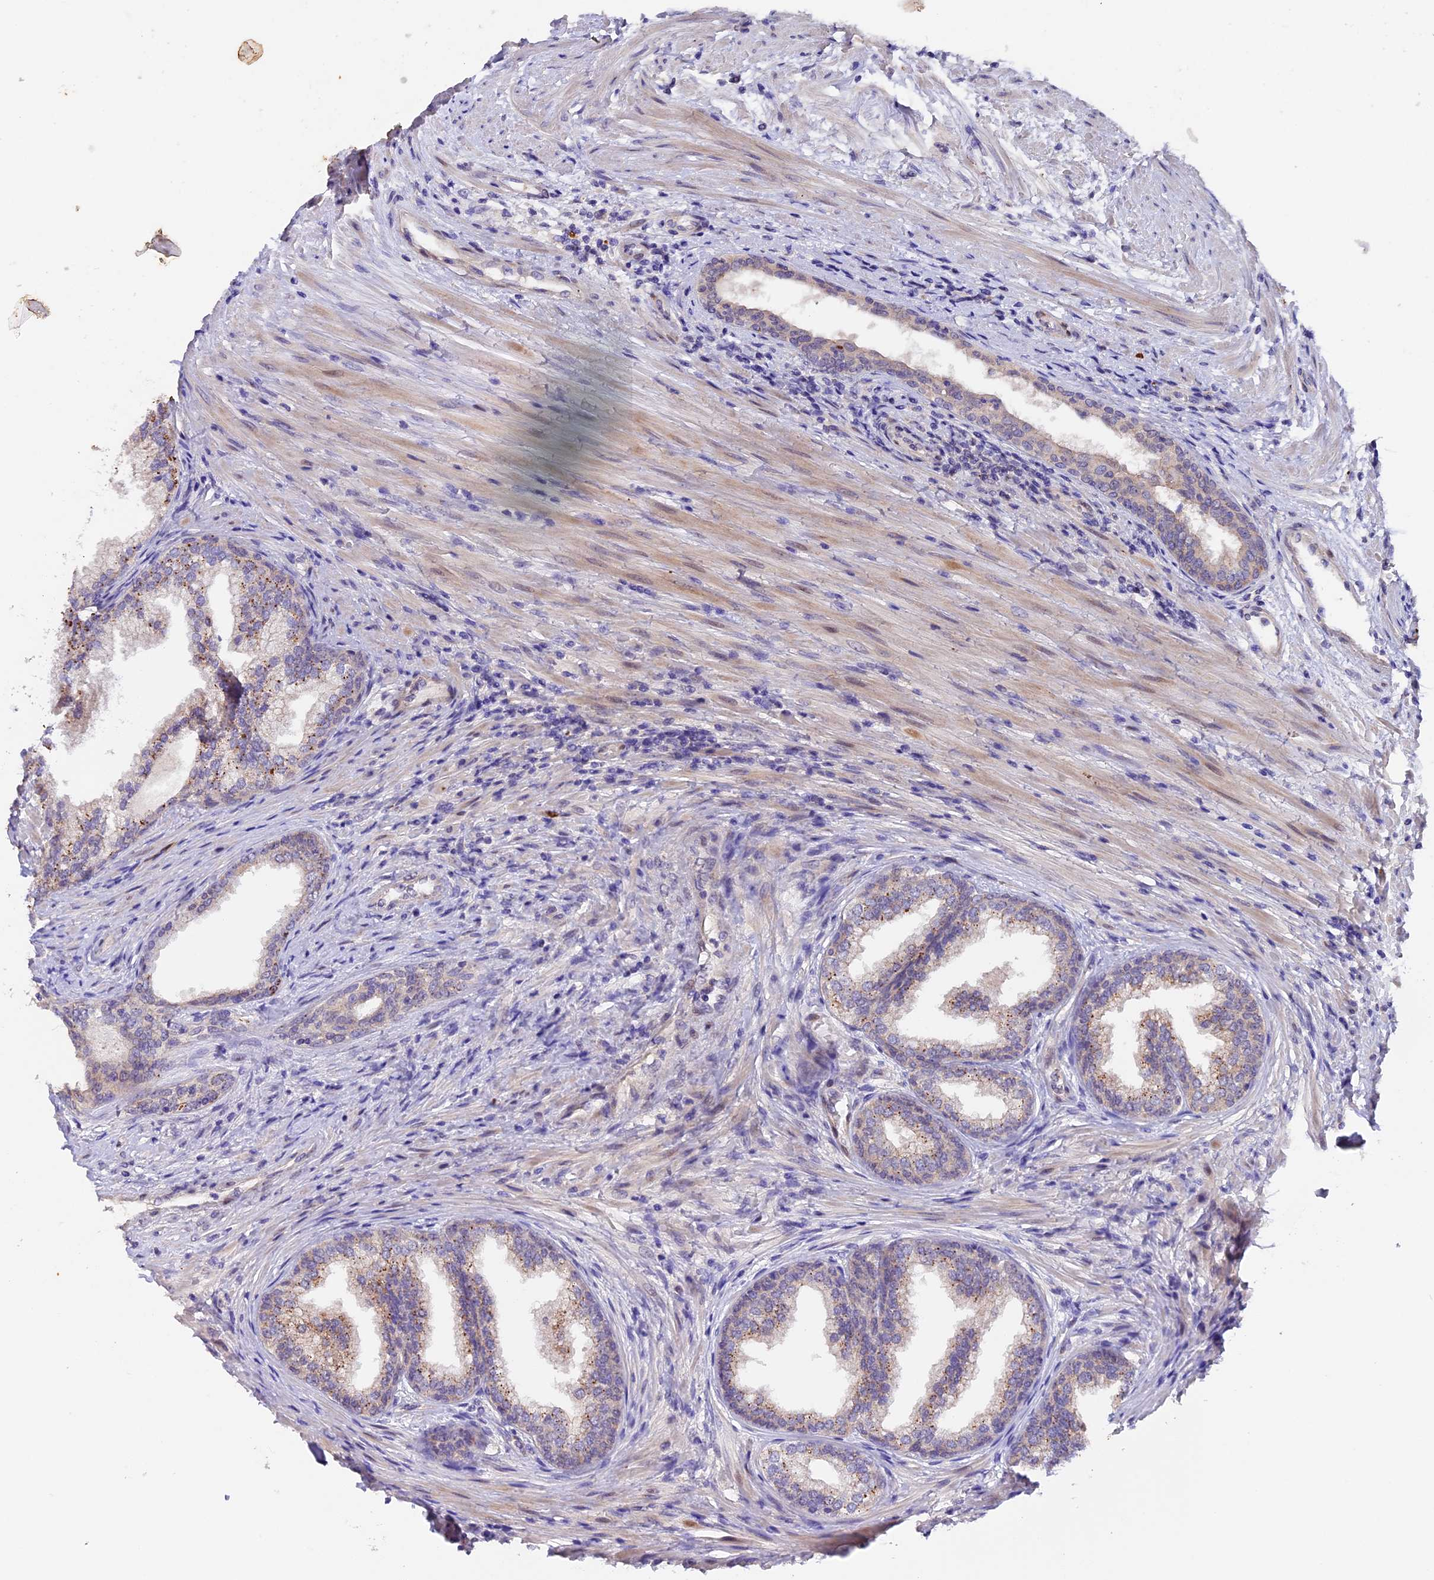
{"staining": {"intensity": "weak", "quantity": "25%-75%", "location": "cytoplasmic/membranous"}, "tissue": "prostate", "cell_type": "Glandular cells", "image_type": "normal", "snomed": [{"axis": "morphology", "description": "Normal tissue, NOS"}, {"axis": "topography", "description": "Prostate"}], "caption": "Prostate was stained to show a protein in brown. There is low levels of weak cytoplasmic/membranous positivity in approximately 25%-75% of glandular cells. (IHC, brightfield microscopy, high magnification).", "gene": "NCK2", "patient": {"sex": "male", "age": 76}}